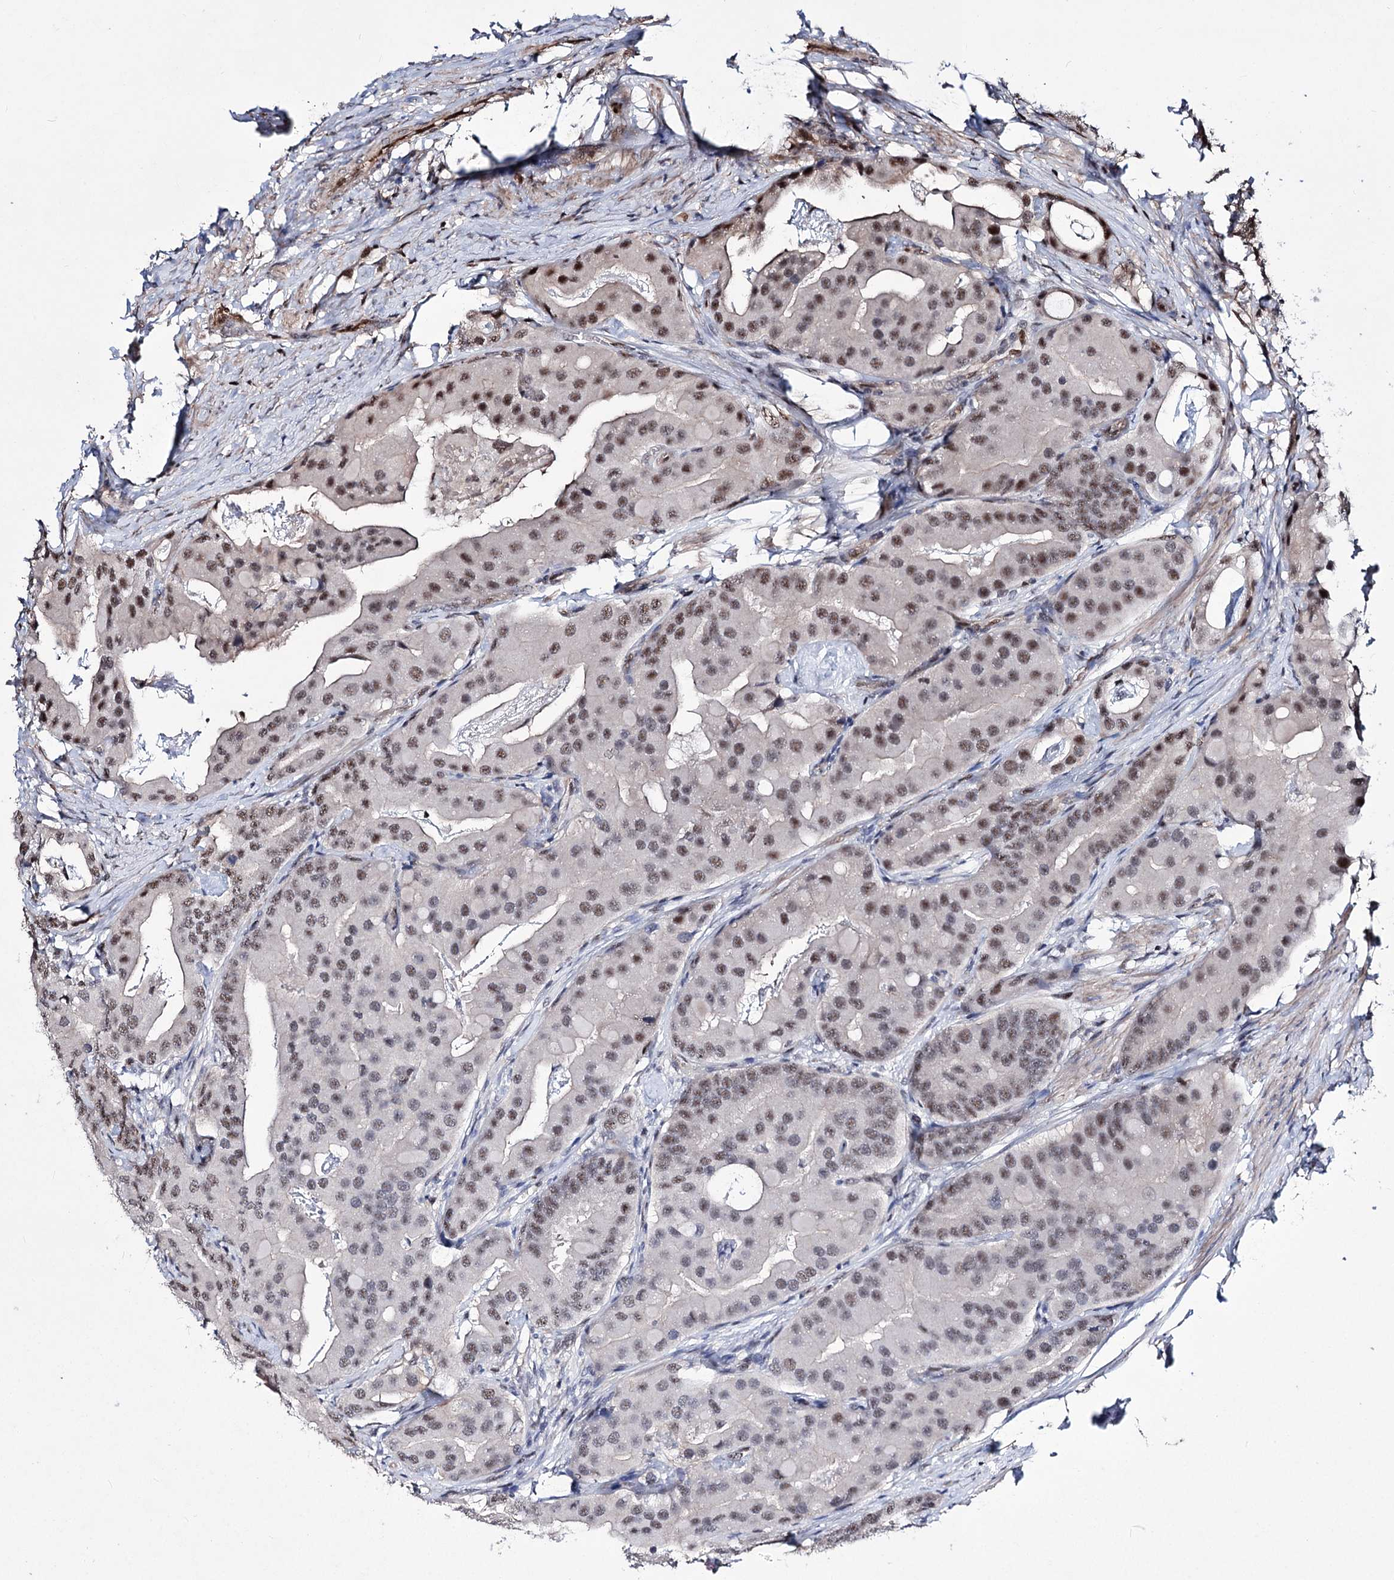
{"staining": {"intensity": "moderate", "quantity": ">75%", "location": "nuclear"}, "tissue": "prostate cancer", "cell_type": "Tumor cells", "image_type": "cancer", "snomed": [{"axis": "morphology", "description": "Adenocarcinoma, Low grade"}, {"axis": "topography", "description": "Prostate"}], "caption": "Prostate adenocarcinoma (low-grade) was stained to show a protein in brown. There is medium levels of moderate nuclear positivity in approximately >75% of tumor cells.", "gene": "CHMP7", "patient": {"sex": "male", "age": 71}}